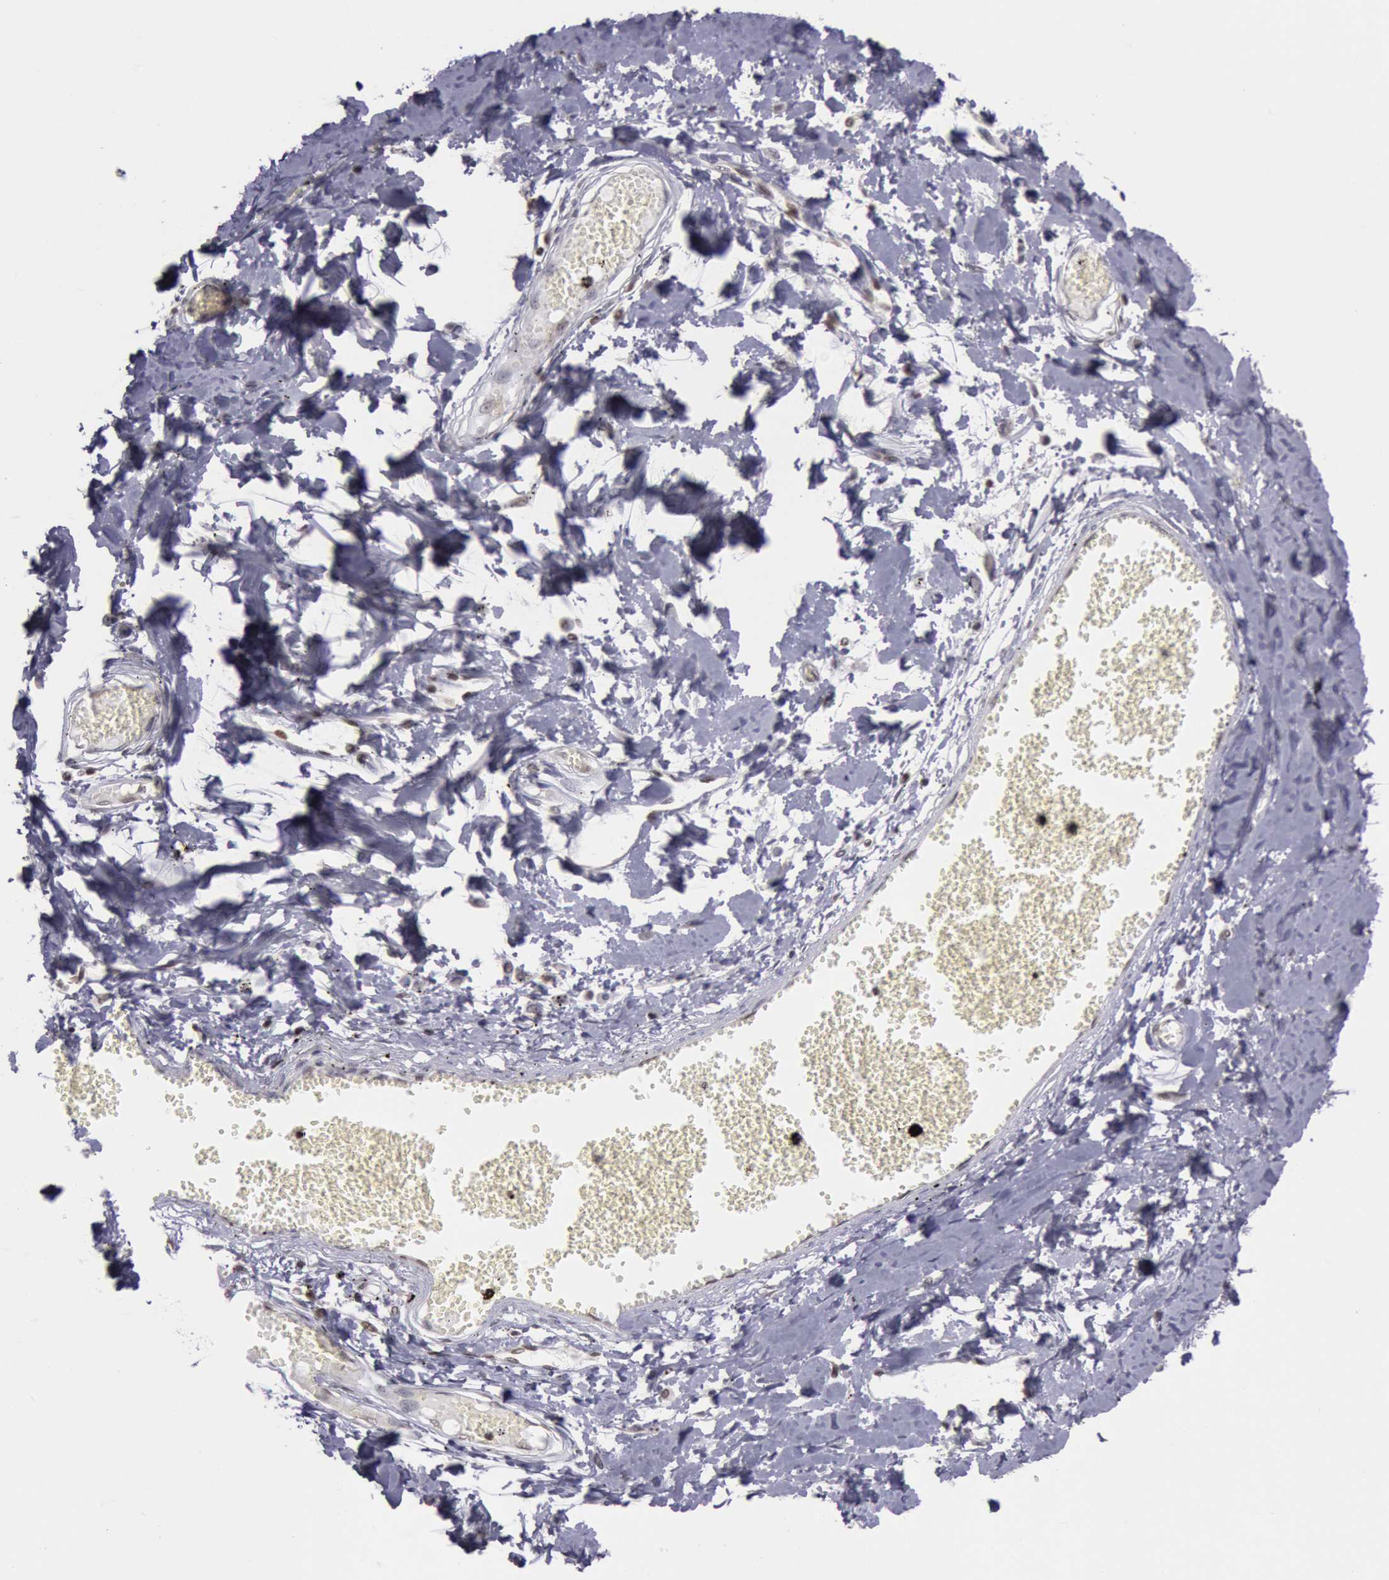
{"staining": {"intensity": "negative", "quantity": "none", "location": "none"}, "tissue": "adipose tissue", "cell_type": "Adipocytes", "image_type": "normal", "snomed": [{"axis": "morphology", "description": "Normal tissue, NOS"}, {"axis": "morphology", "description": "Sarcoma, NOS"}, {"axis": "topography", "description": "Skin"}, {"axis": "topography", "description": "Soft tissue"}], "caption": "DAB immunohistochemical staining of unremarkable adipose tissue reveals no significant positivity in adipocytes.", "gene": "NKAP", "patient": {"sex": "female", "age": 51}}